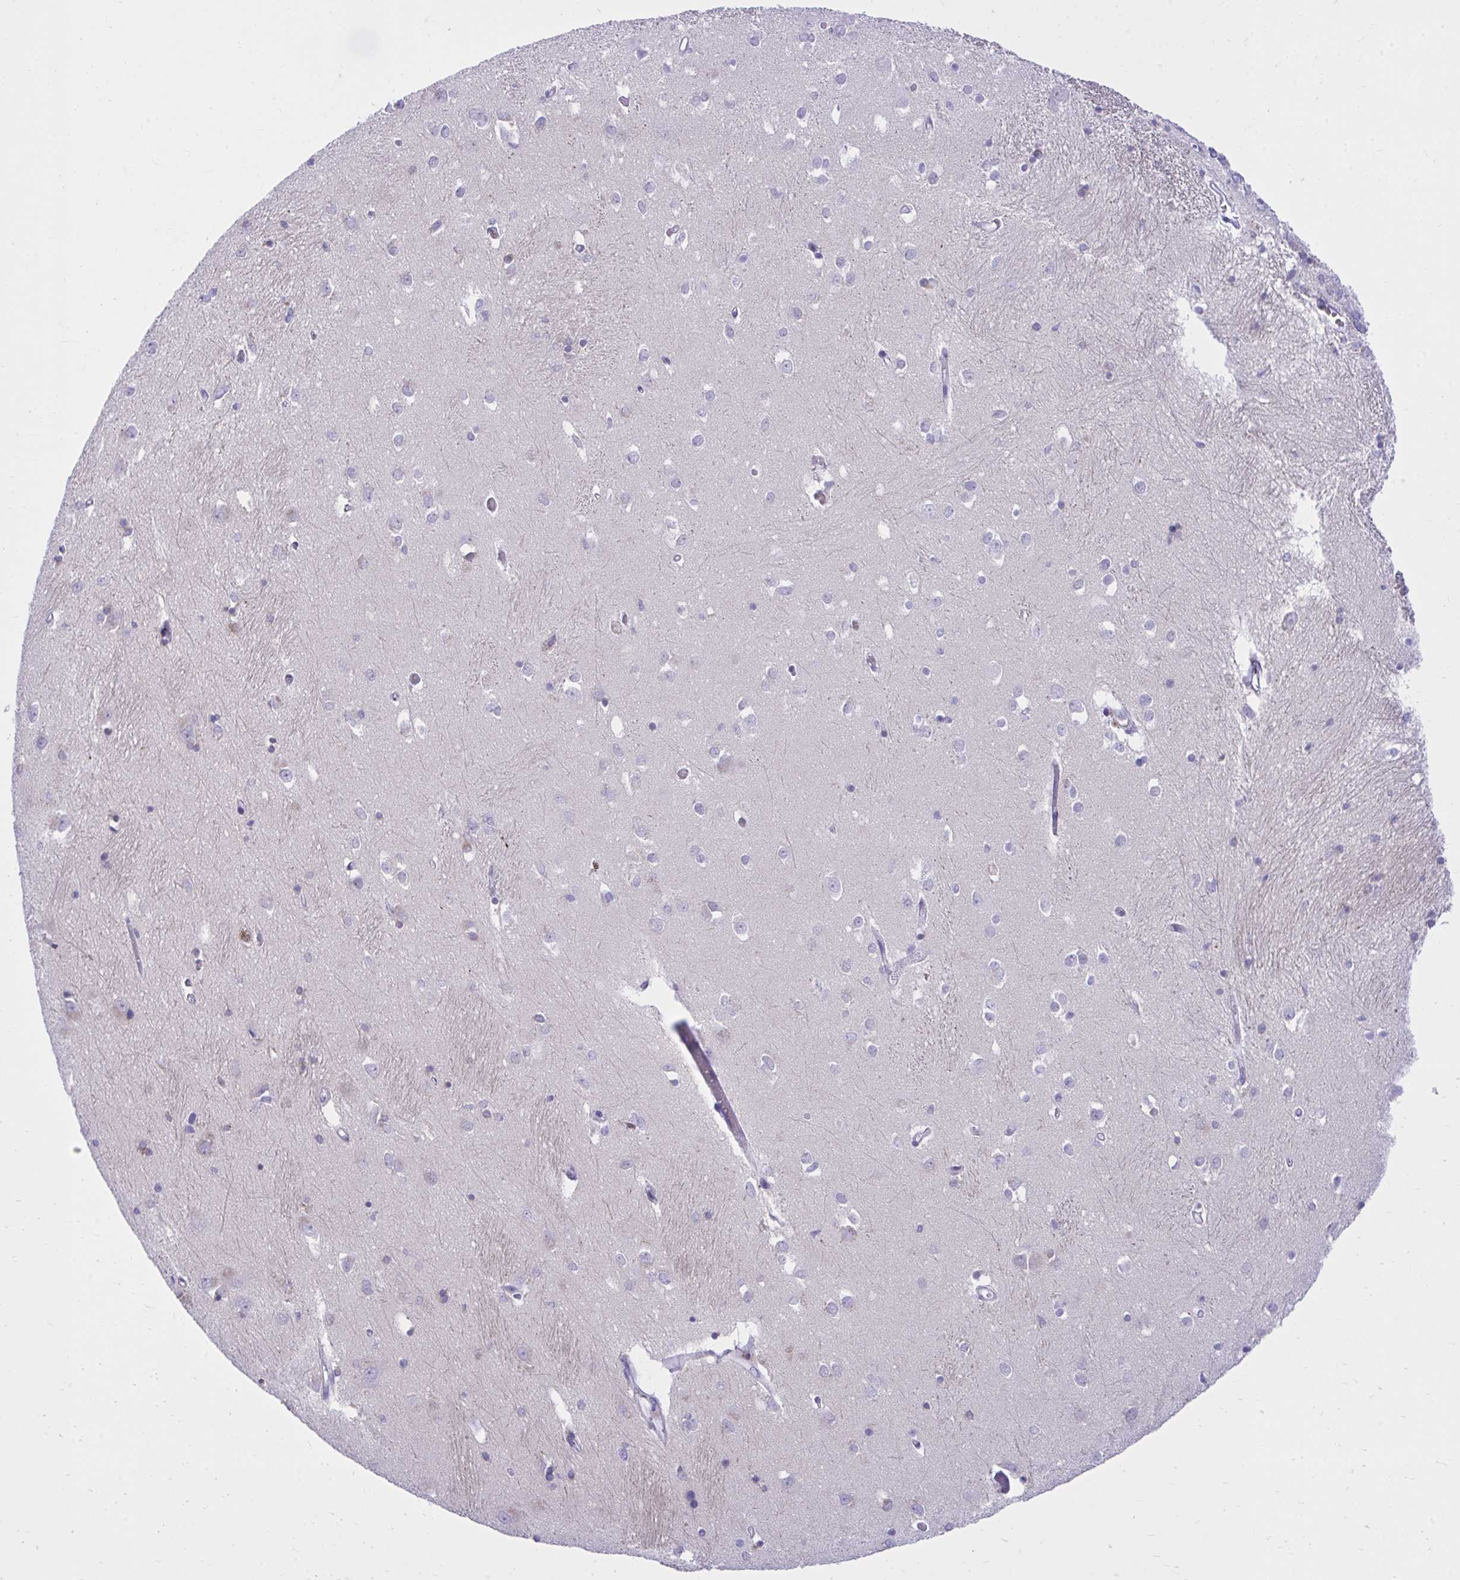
{"staining": {"intensity": "negative", "quantity": "none", "location": "none"}, "tissue": "caudate", "cell_type": "Glial cells", "image_type": "normal", "snomed": [{"axis": "morphology", "description": "Normal tissue, NOS"}, {"axis": "topography", "description": "Lateral ventricle wall"}, {"axis": "topography", "description": "Hippocampus"}], "caption": "DAB immunohistochemical staining of benign caudate demonstrates no significant positivity in glial cells. Brightfield microscopy of immunohistochemistry (IHC) stained with DAB (3,3'-diaminobenzidine) (brown) and hematoxylin (blue), captured at high magnification.", "gene": "PLEKHH1", "patient": {"sex": "female", "age": 63}}